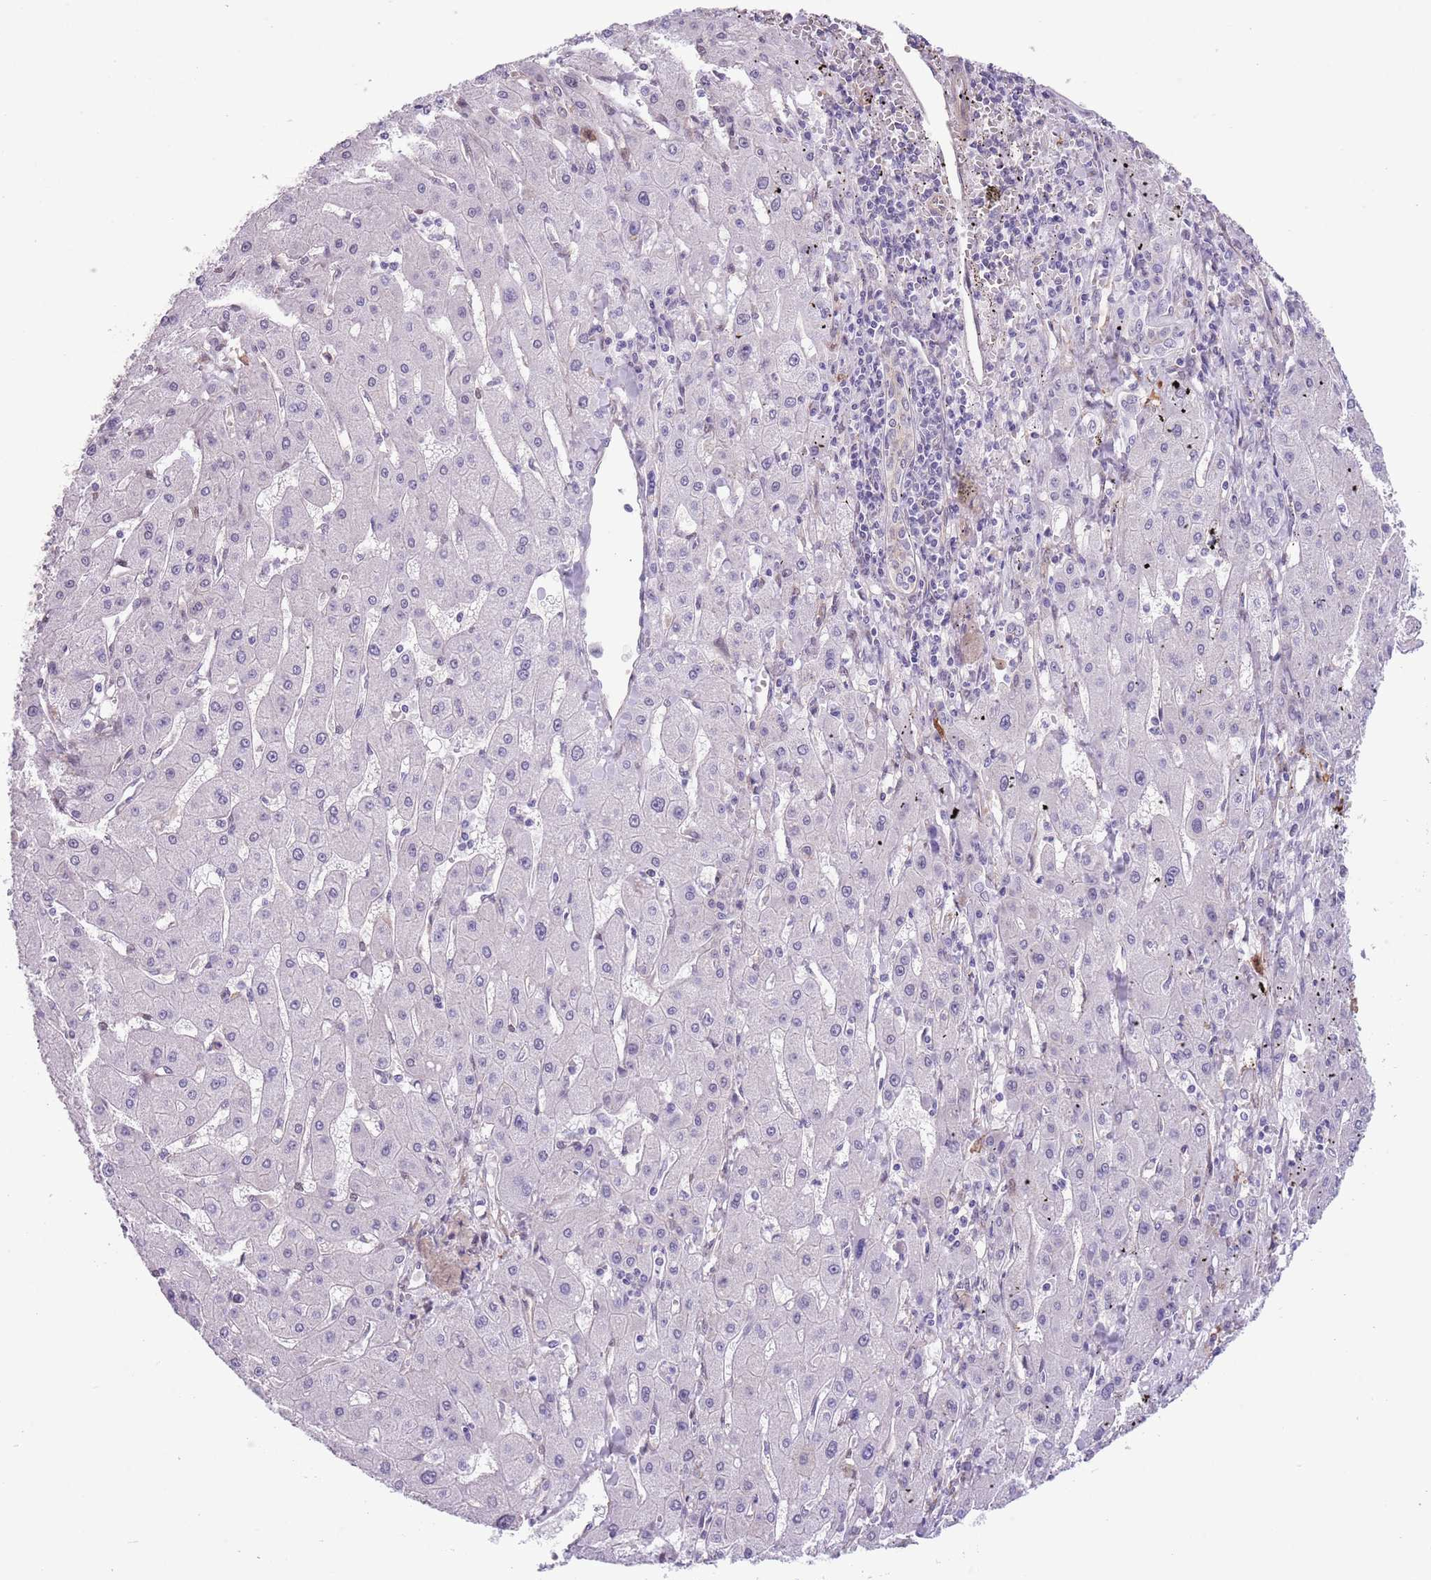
{"staining": {"intensity": "negative", "quantity": "none", "location": "none"}, "tissue": "liver cancer", "cell_type": "Tumor cells", "image_type": "cancer", "snomed": [{"axis": "morphology", "description": "Carcinoma, Hepatocellular, NOS"}, {"axis": "topography", "description": "Liver"}], "caption": "There is no significant staining in tumor cells of liver cancer (hepatocellular carcinoma).", "gene": "CREBZF", "patient": {"sex": "male", "age": 72}}